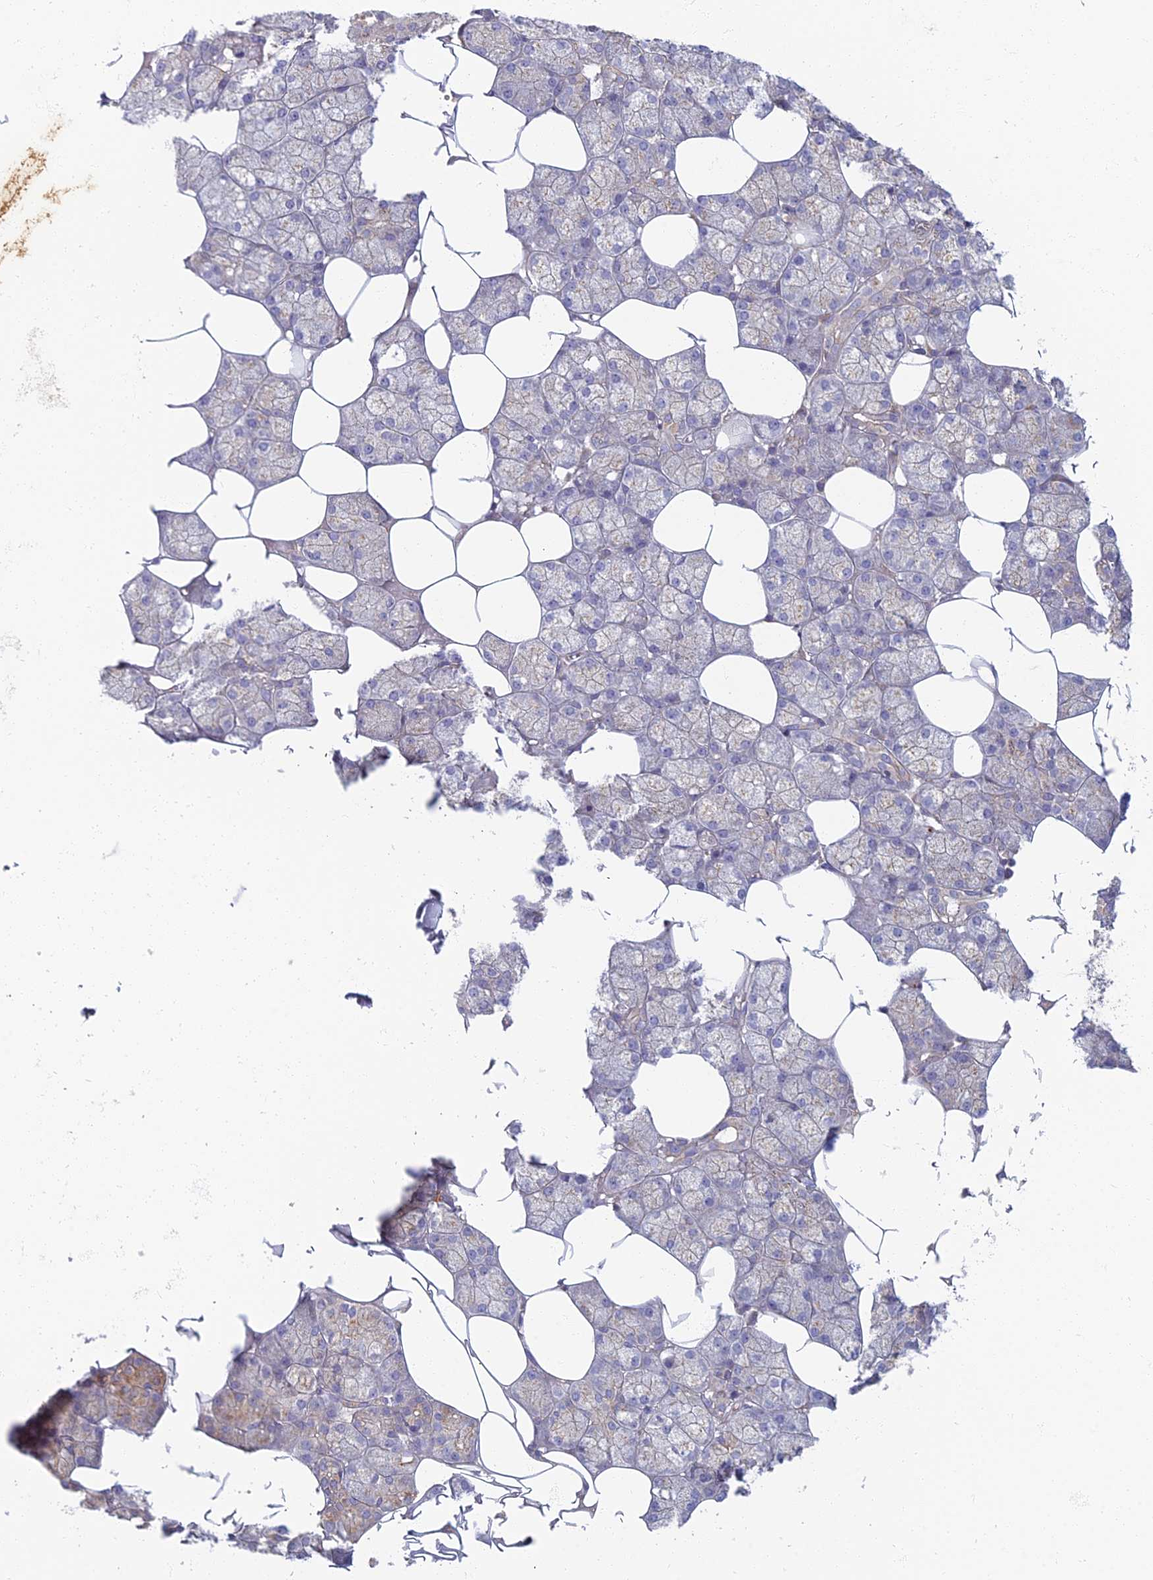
{"staining": {"intensity": "moderate", "quantity": "<25%", "location": "cytoplasmic/membranous"}, "tissue": "salivary gland", "cell_type": "Glandular cells", "image_type": "normal", "snomed": [{"axis": "morphology", "description": "Normal tissue, NOS"}, {"axis": "topography", "description": "Salivary gland"}], "caption": "Immunohistochemical staining of unremarkable salivary gland displays low levels of moderate cytoplasmic/membranous expression in about <25% of glandular cells. The protein is stained brown, and the nuclei are stained in blue (DAB (3,3'-diaminobenzidine) IHC with brightfield microscopy, high magnification).", "gene": "PROX2", "patient": {"sex": "male", "age": 62}}